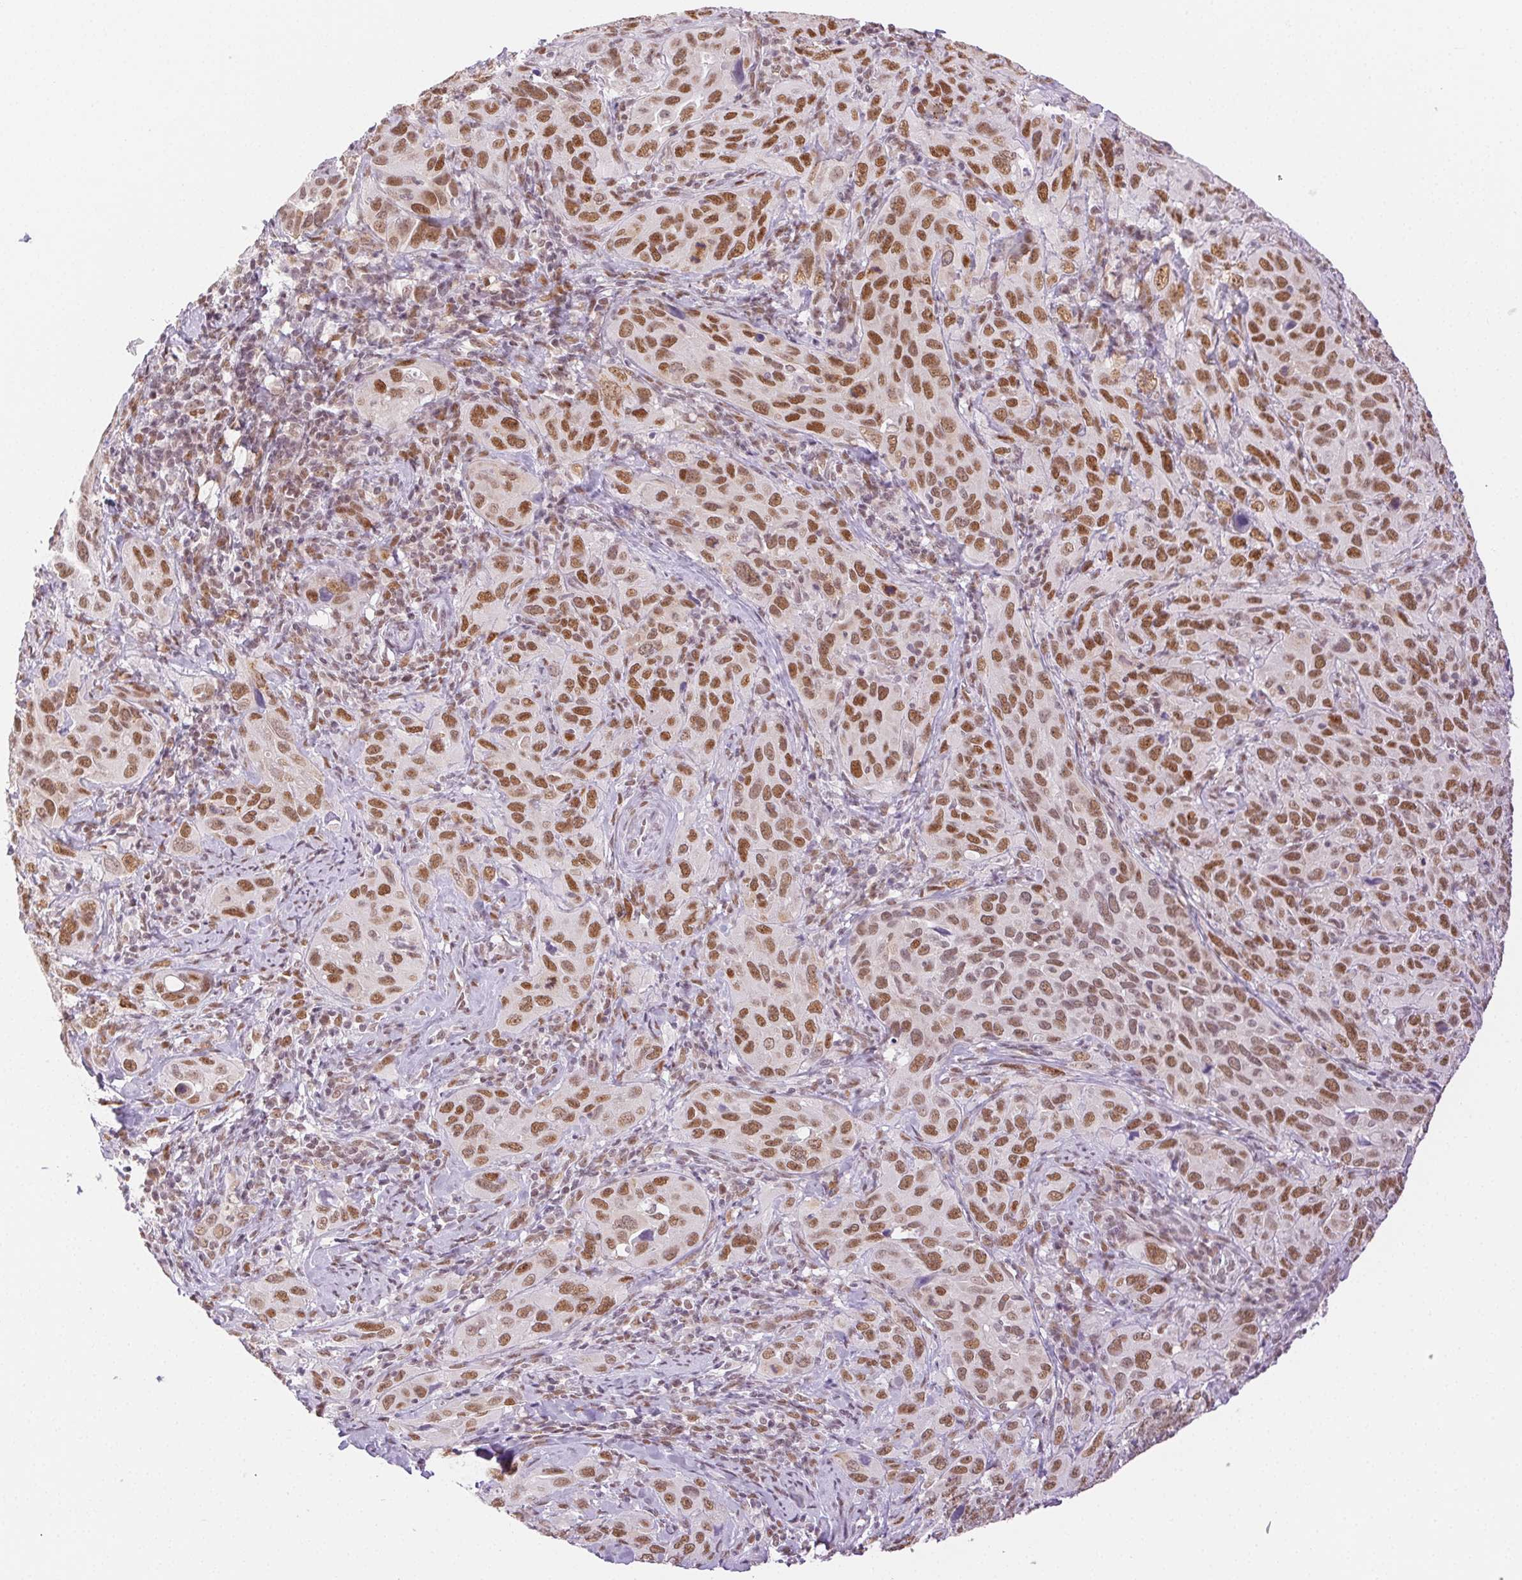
{"staining": {"intensity": "moderate", "quantity": ">75%", "location": "nuclear"}, "tissue": "cervical cancer", "cell_type": "Tumor cells", "image_type": "cancer", "snomed": [{"axis": "morphology", "description": "Normal tissue, NOS"}, {"axis": "morphology", "description": "Squamous cell carcinoma, NOS"}, {"axis": "topography", "description": "Cervix"}], "caption": "Cervical squamous cell carcinoma stained with DAB IHC reveals medium levels of moderate nuclear expression in about >75% of tumor cells.", "gene": "H2AZ2", "patient": {"sex": "female", "age": 51}}